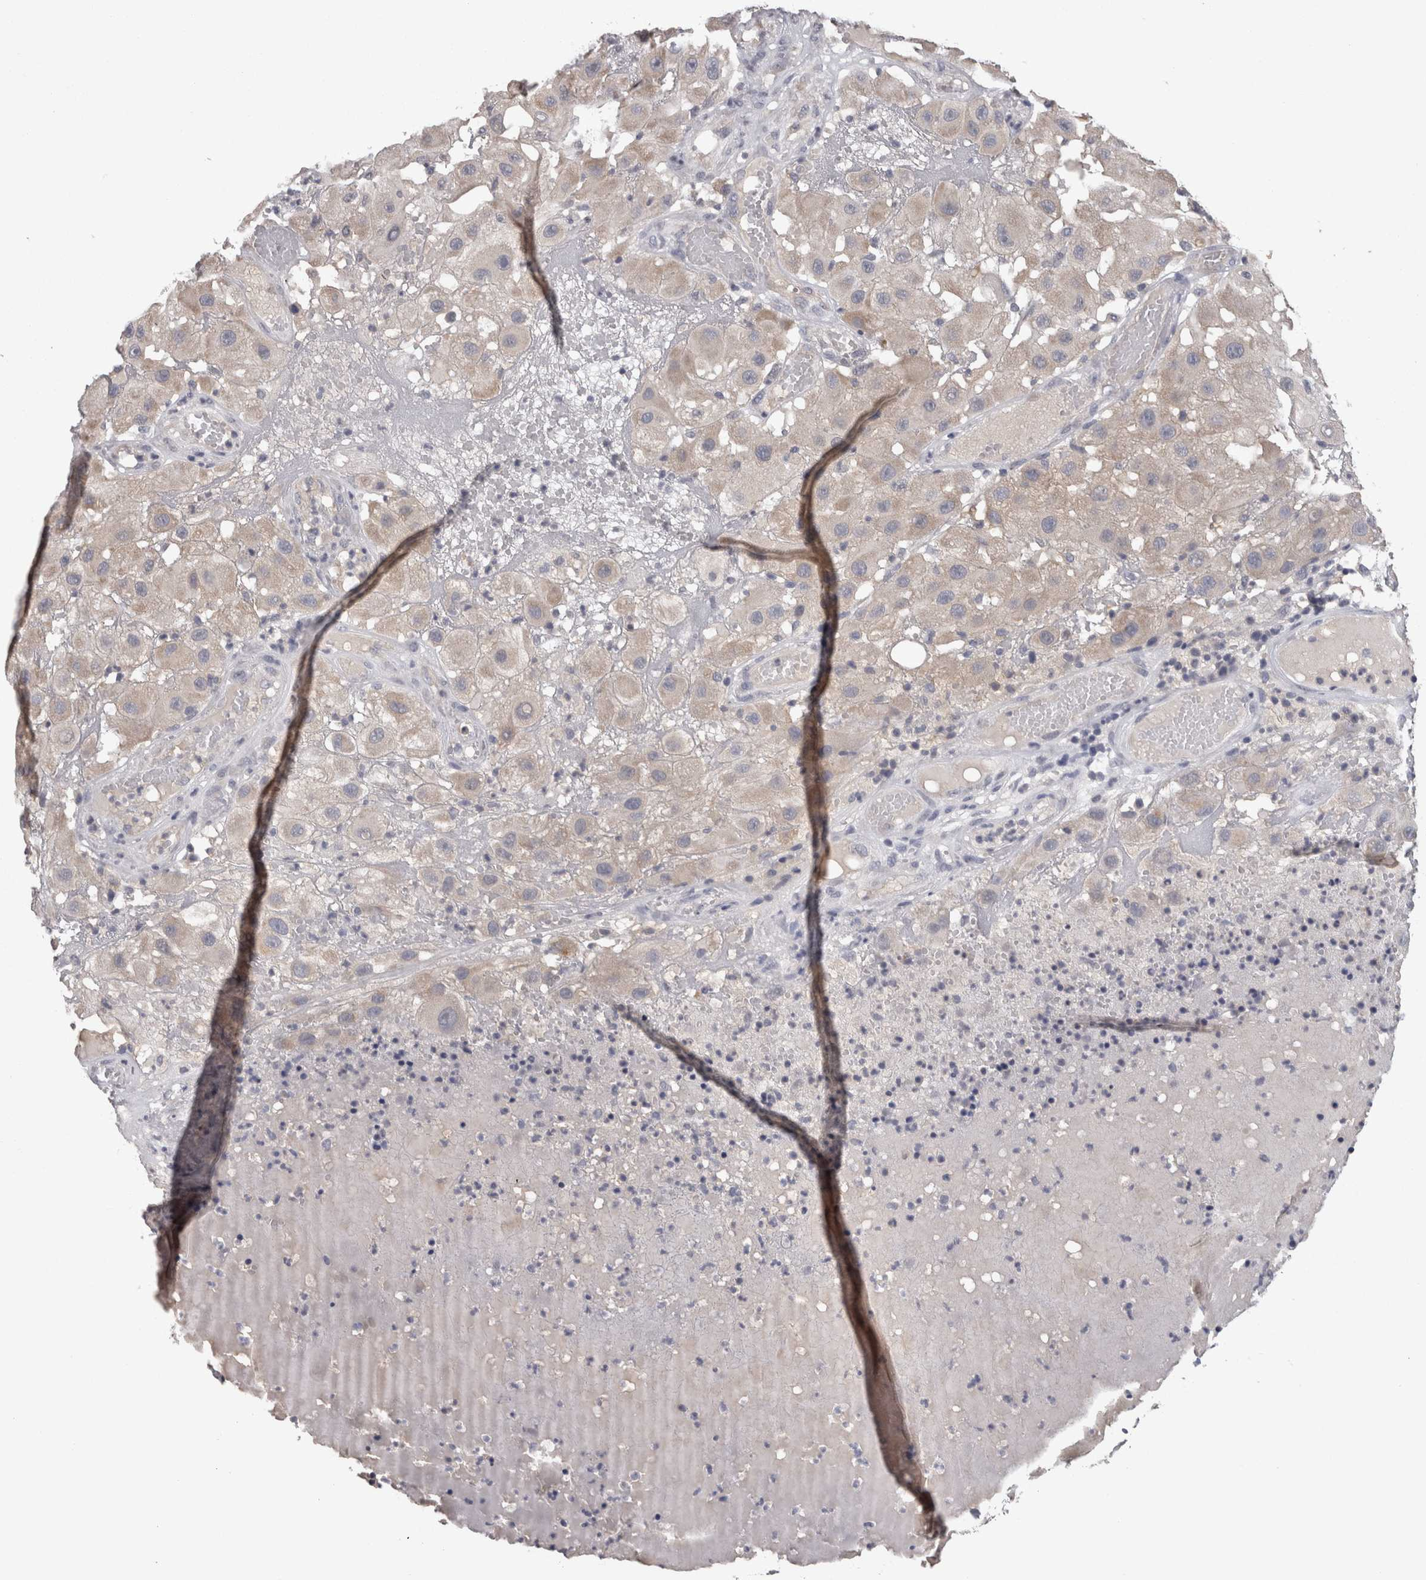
{"staining": {"intensity": "negative", "quantity": "none", "location": "none"}, "tissue": "melanoma", "cell_type": "Tumor cells", "image_type": "cancer", "snomed": [{"axis": "morphology", "description": "Malignant melanoma, NOS"}, {"axis": "topography", "description": "Skin"}], "caption": "A photomicrograph of human melanoma is negative for staining in tumor cells. The staining is performed using DAB brown chromogen with nuclei counter-stained in using hematoxylin.", "gene": "PON3", "patient": {"sex": "female", "age": 81}}